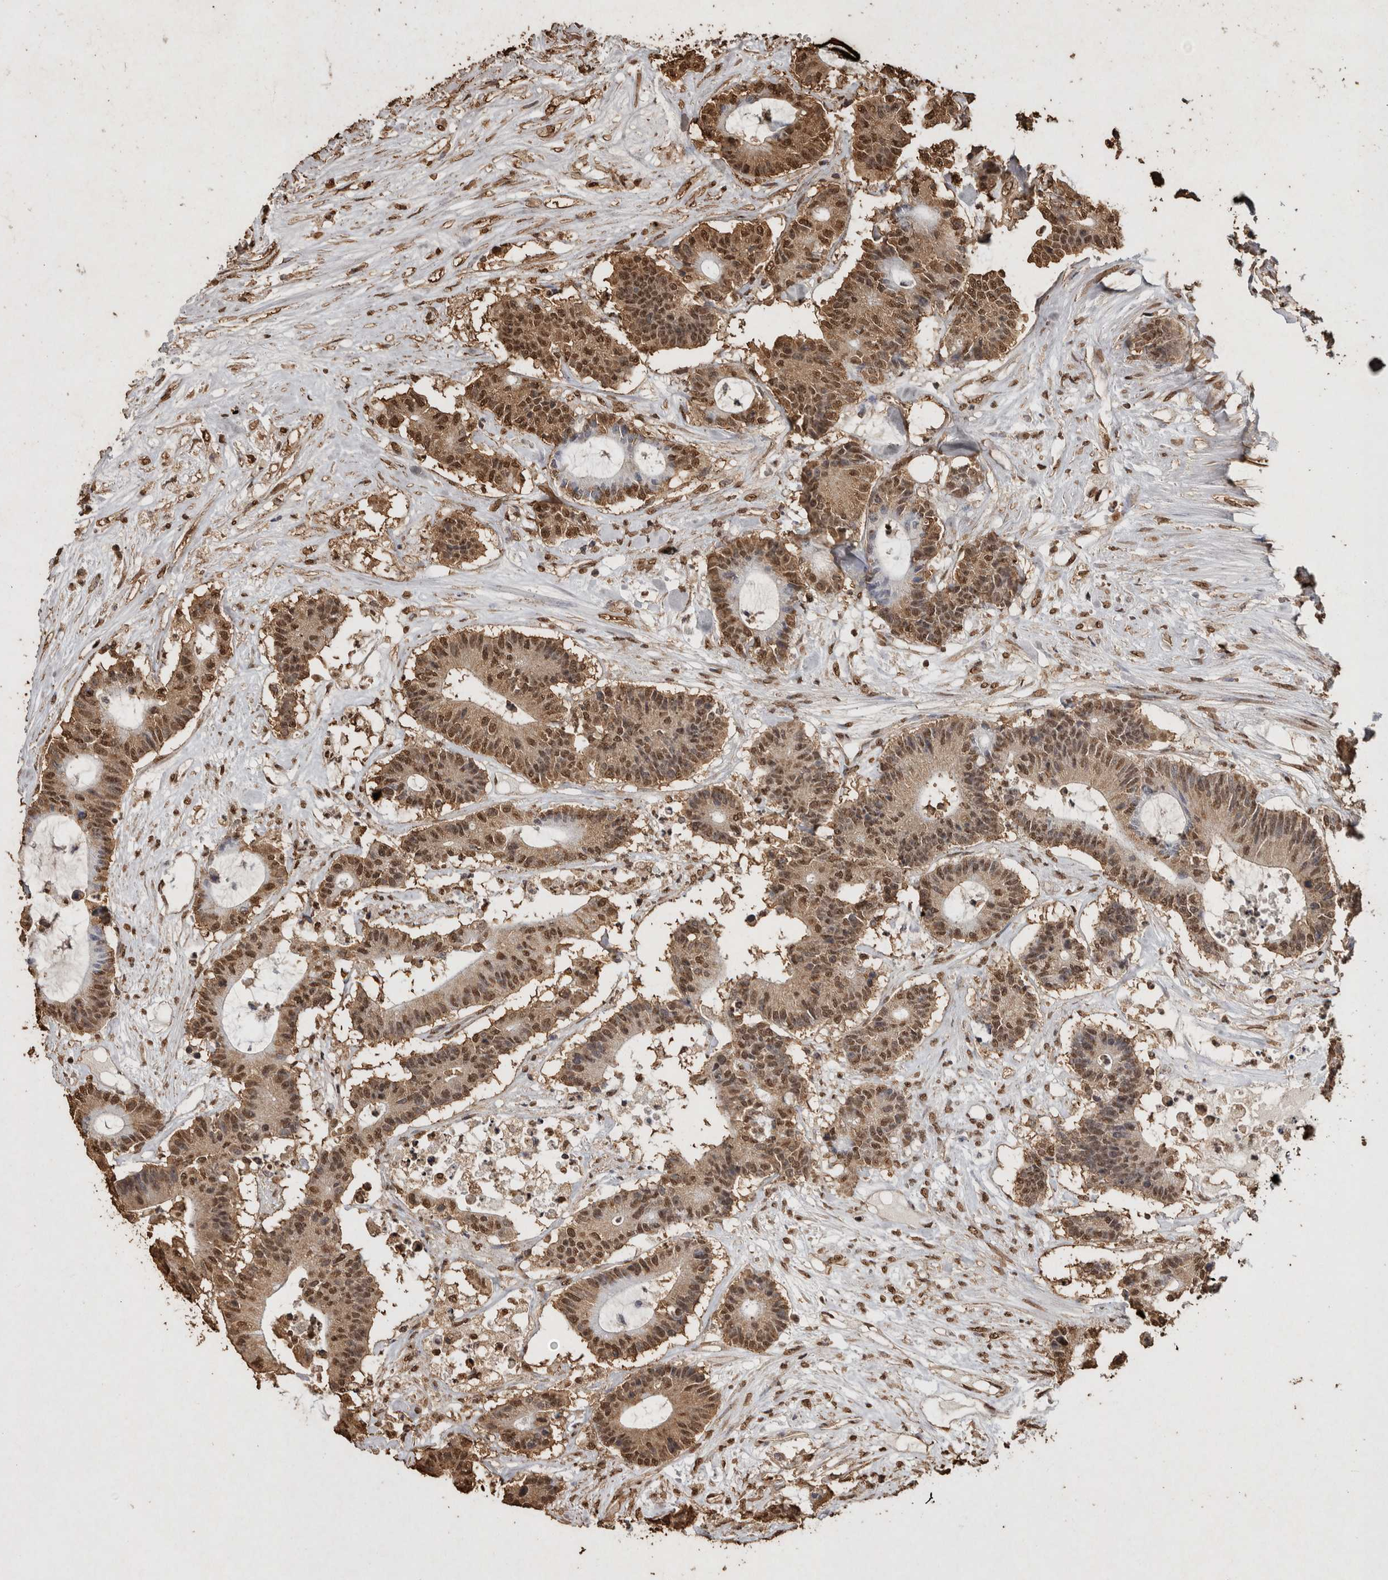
{"staining": {"intensity": "strong", "quantity": ">75%", "location": "cytoplasmic/membranous,nuclear"}, "tissue": "colorectal cancer", "cell_type": "Tumor cells", "image_type": "cancer", "snomed": [{"axis": "morphology", "description": "Adenocarcinoma, NOS"}, {"axis": "topography", "description": "Colon"}], "caption": "The immunohistochemical stain shows strong cytoplasmic/membranous and nuclear positivity in tumor cells of colorectal cancer (adenocarcinoma) tissue. The staining was performed using DAB, with brown indicating positive protein expression. Nuclei are stained blue with hematoxylin.", "gene": "FSTL3", "patient": {"sex": "female", "age": 84}}